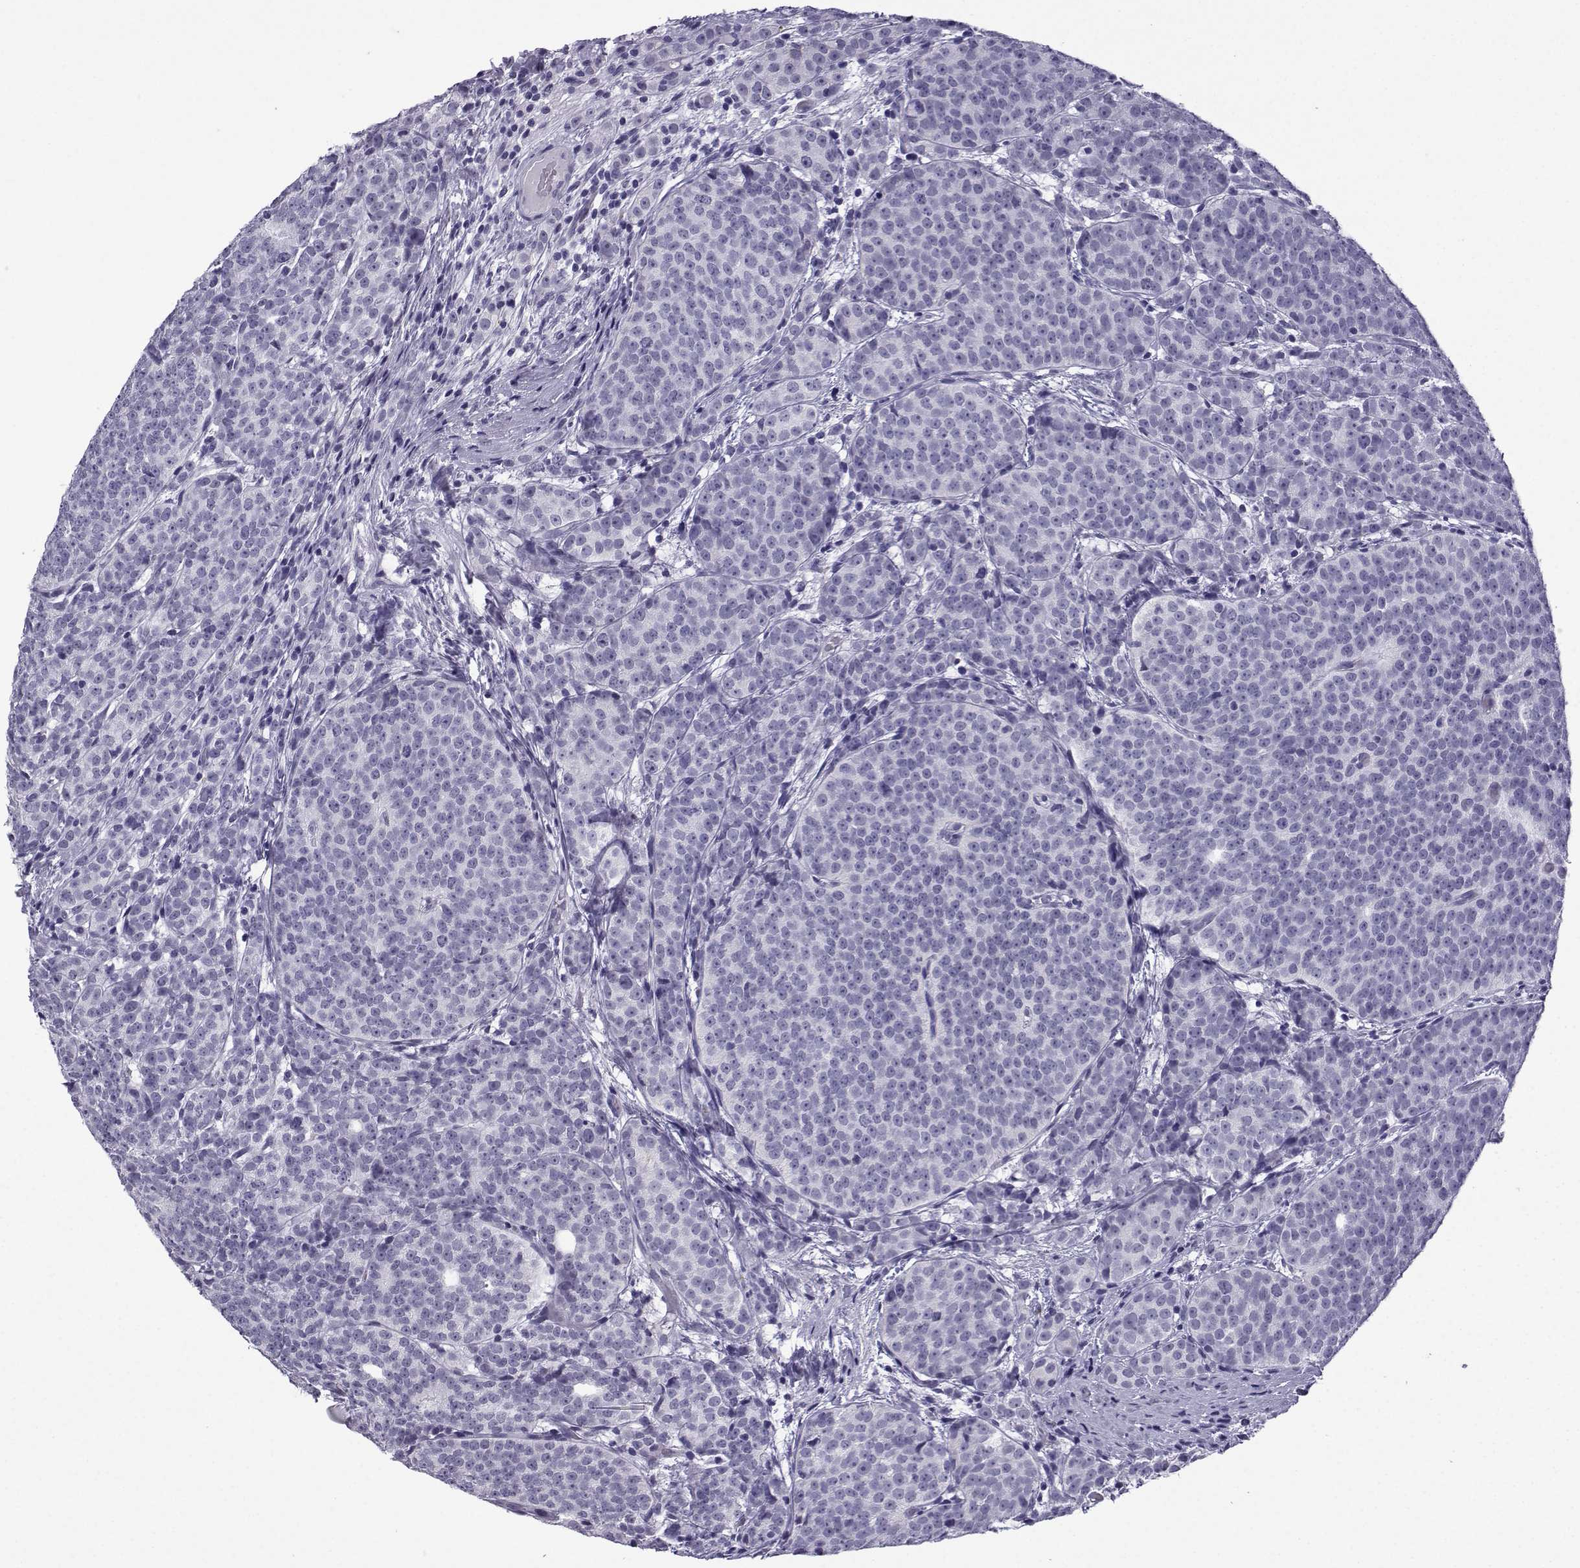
{"staining": {"intensity": "negative", "quantity": "none", "location": "none"}, "tissue": "prostate cancer", "cell_type": "Tumor cells", "image_type": "cancer", "snomed": [{"axis": "morphology", "description": "Adenocarcinoma, High grade"}, {"axis": "topography", "description": "Prostate"}], "caption": "There is no significant staining in tumor cells of high-grade adenocarcinoma (prostate). (Stains: DAB (3,3'-diaminobenzidine) IHC with hematoxylin counter stain, Microscopy: brightfield microscopy at high magnification).", "gene": "MRGBP", "patient": {"sex": "male", "age": 53}}